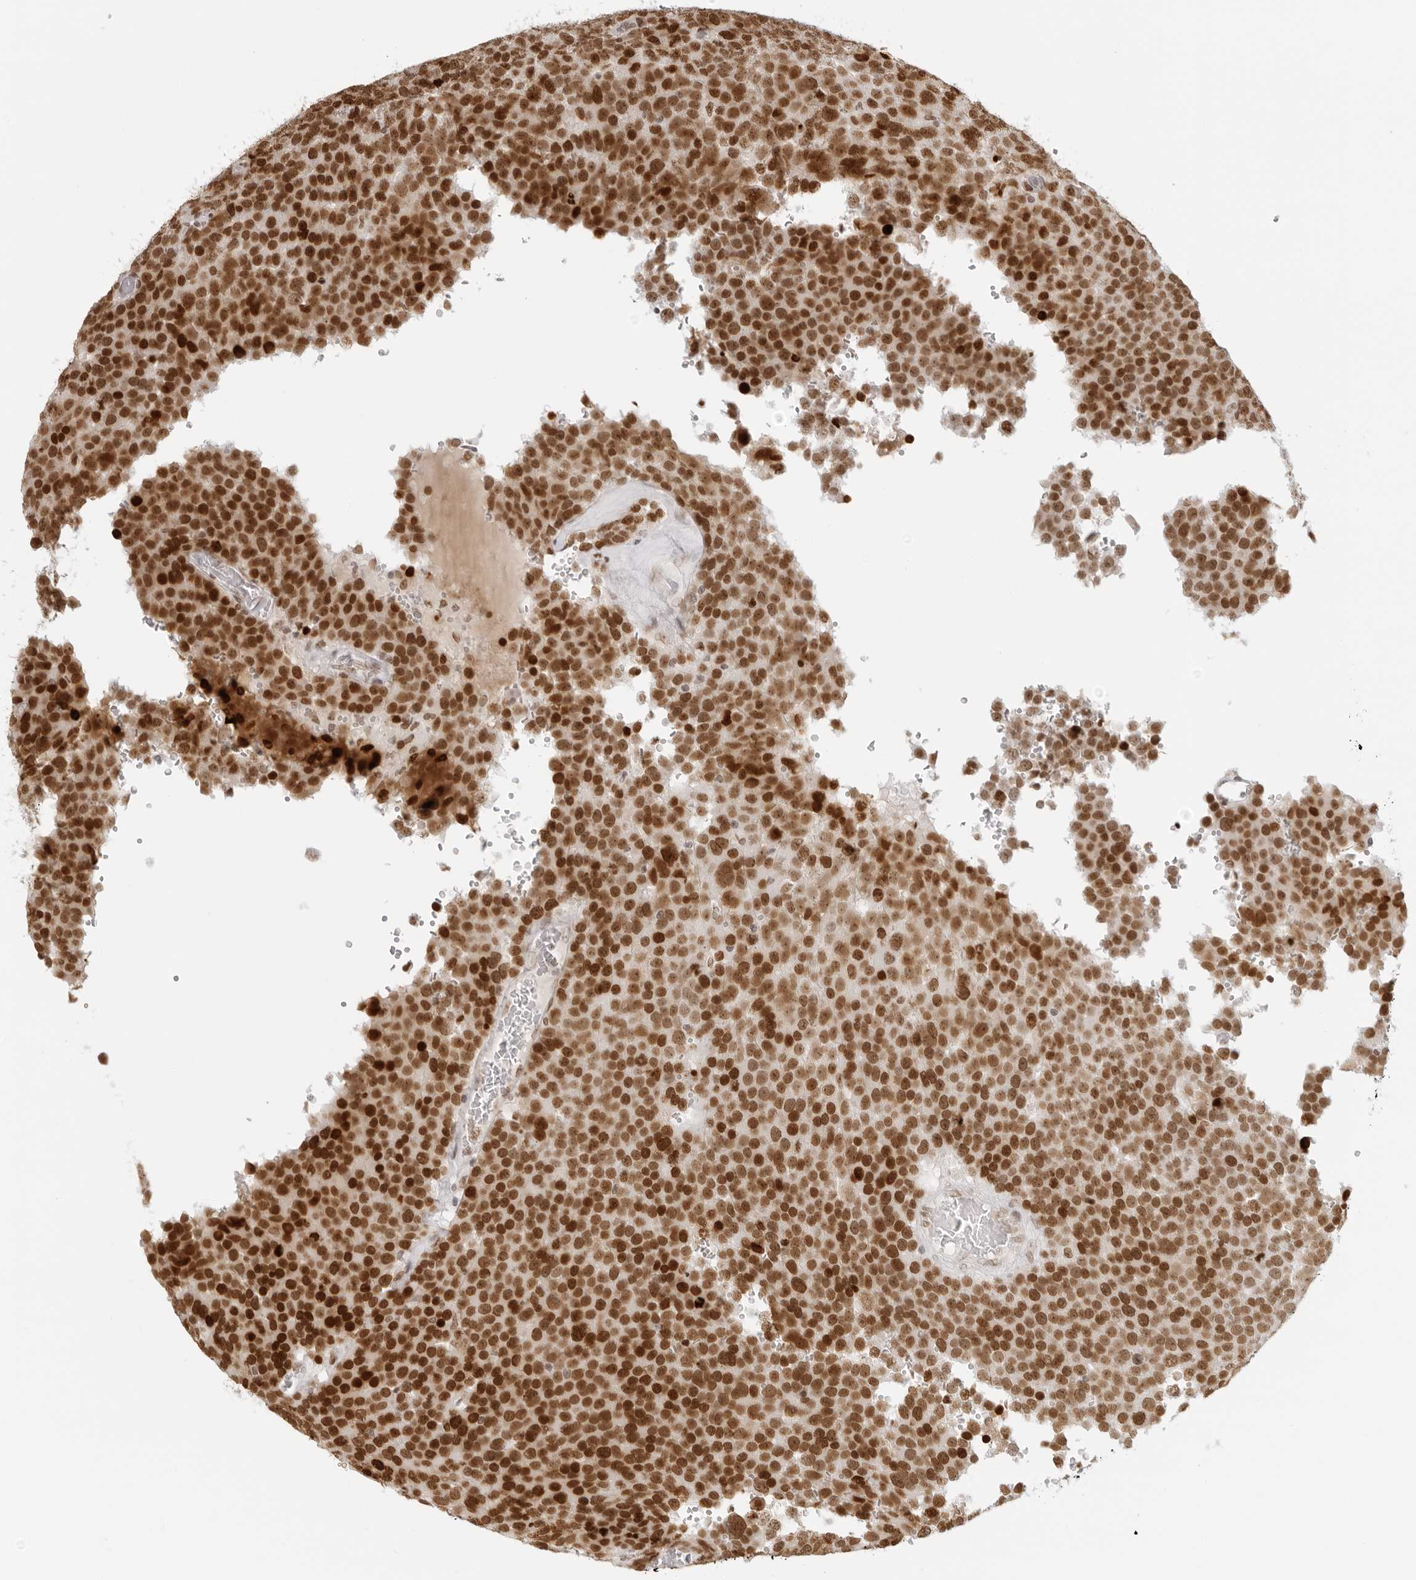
{"staining": {"intensity": "strong", "quantity": ">75%", "location": "nuclear"}, "tissue": "testis cancer", "cell_type": "Tumor cells", "image_type": "cancer", "snomed": [{"axis": "morphology", "description": "Seminoma, NOS"}, {"axis": "topography", "description": "Testis"}], "caption": "The image displays immunohistochemical staining of testis cancer (seminoma). There is strong nuclear staining is identified in about >75% of tumor cells.", "gene": "RCC1", "patient": {"sex": "male", "age": 71}}